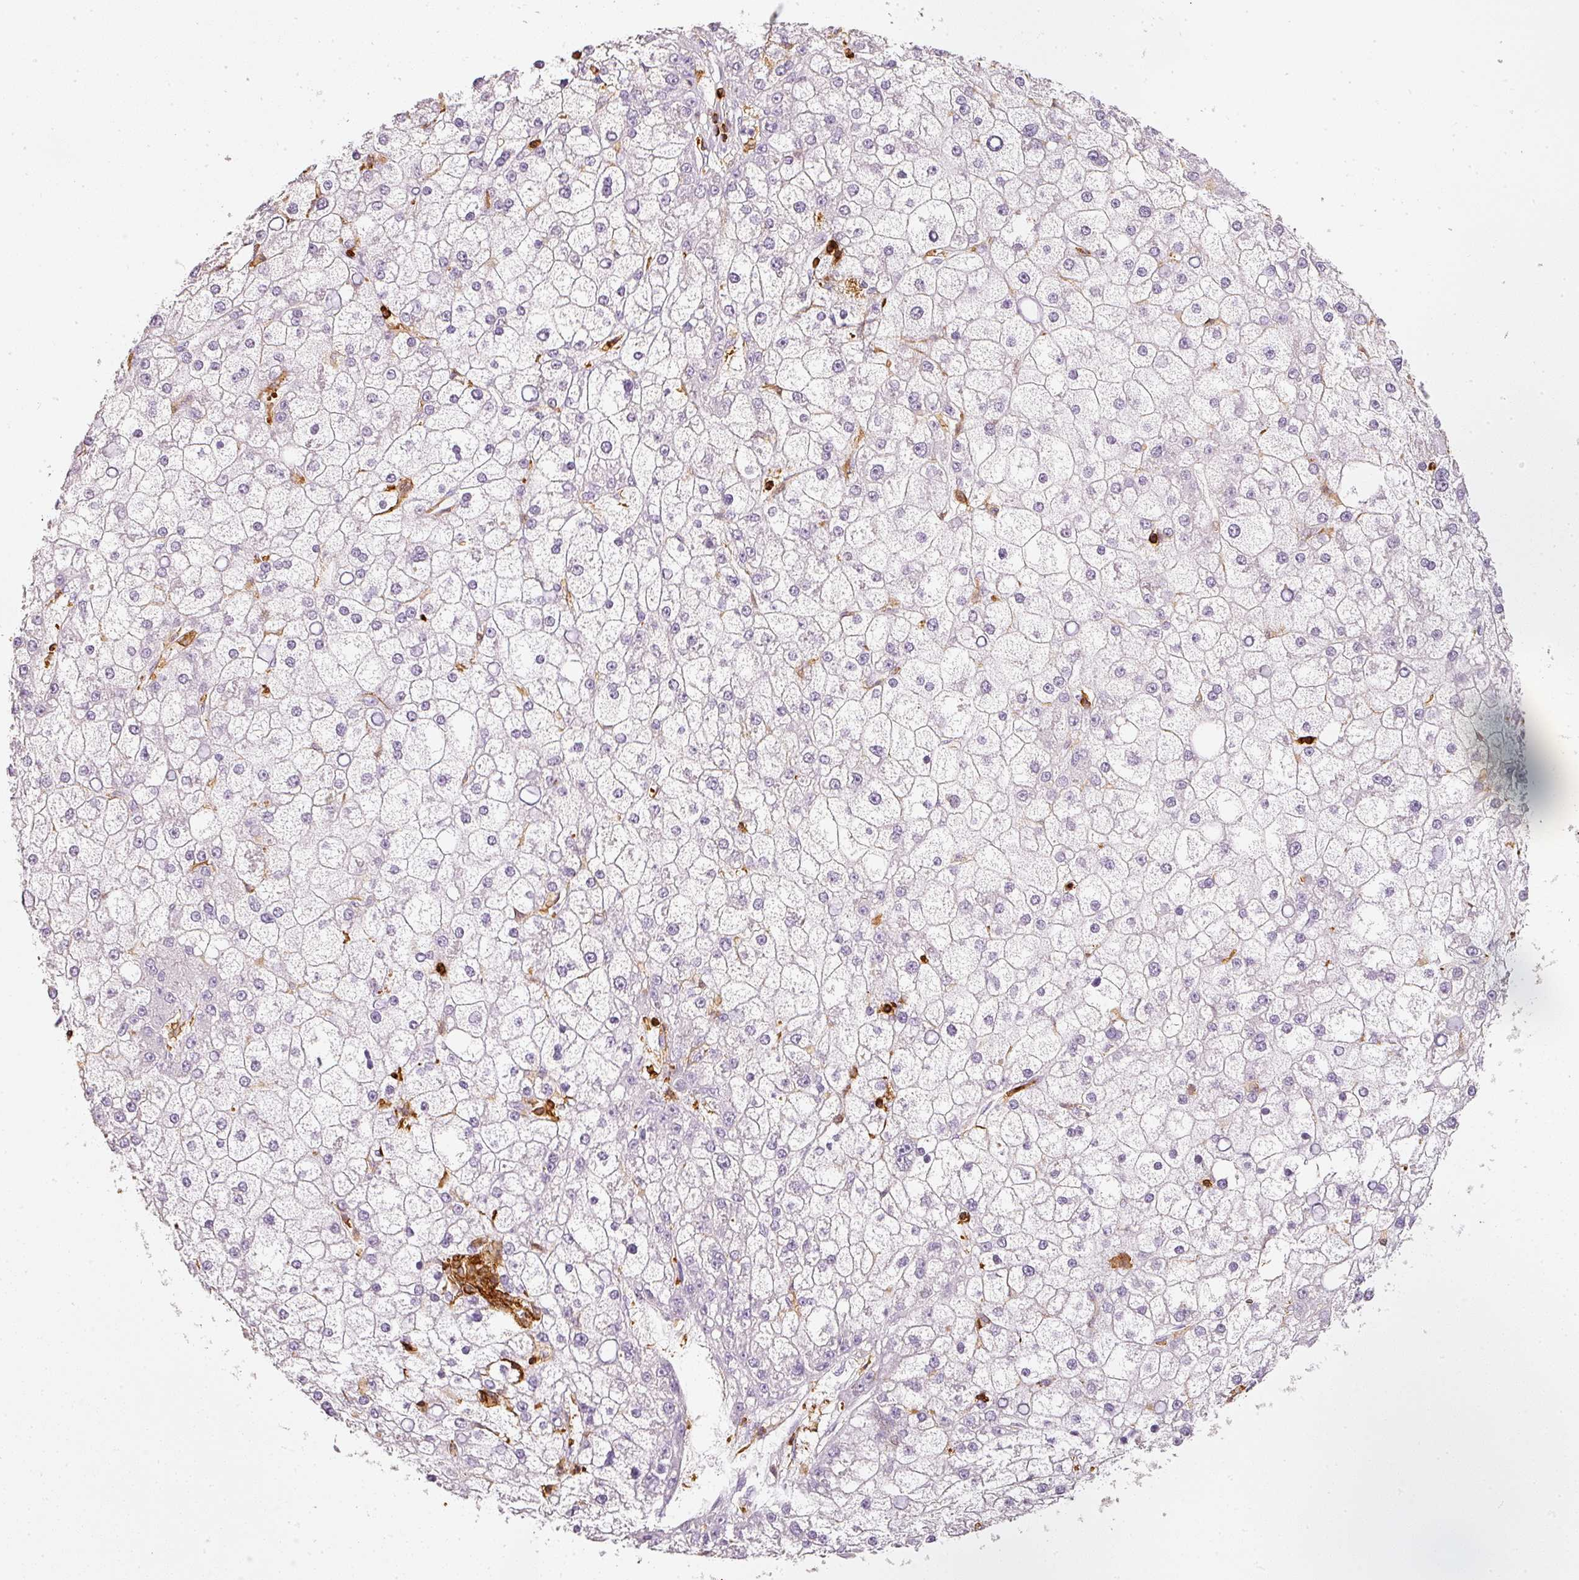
{"staining": {"intensity": "negative", "quantity": "none", "location": "none"}, "tissue": "liver cancer", "cell_type": "Tumor cells", "image_type": "cancer", "snomed": [{"axis": "morphology", "description": "Carcinoma, Hepatocellular, NOS"}, {"axis": "topography", "description": "Liver"}], "caption": "This is an immunohistochemistry (IHC) micrograph of human liver cancer. There is no positivity in tumor cells.", "gene": "EVL", "patient": {"sex": "male", "age": 67}}